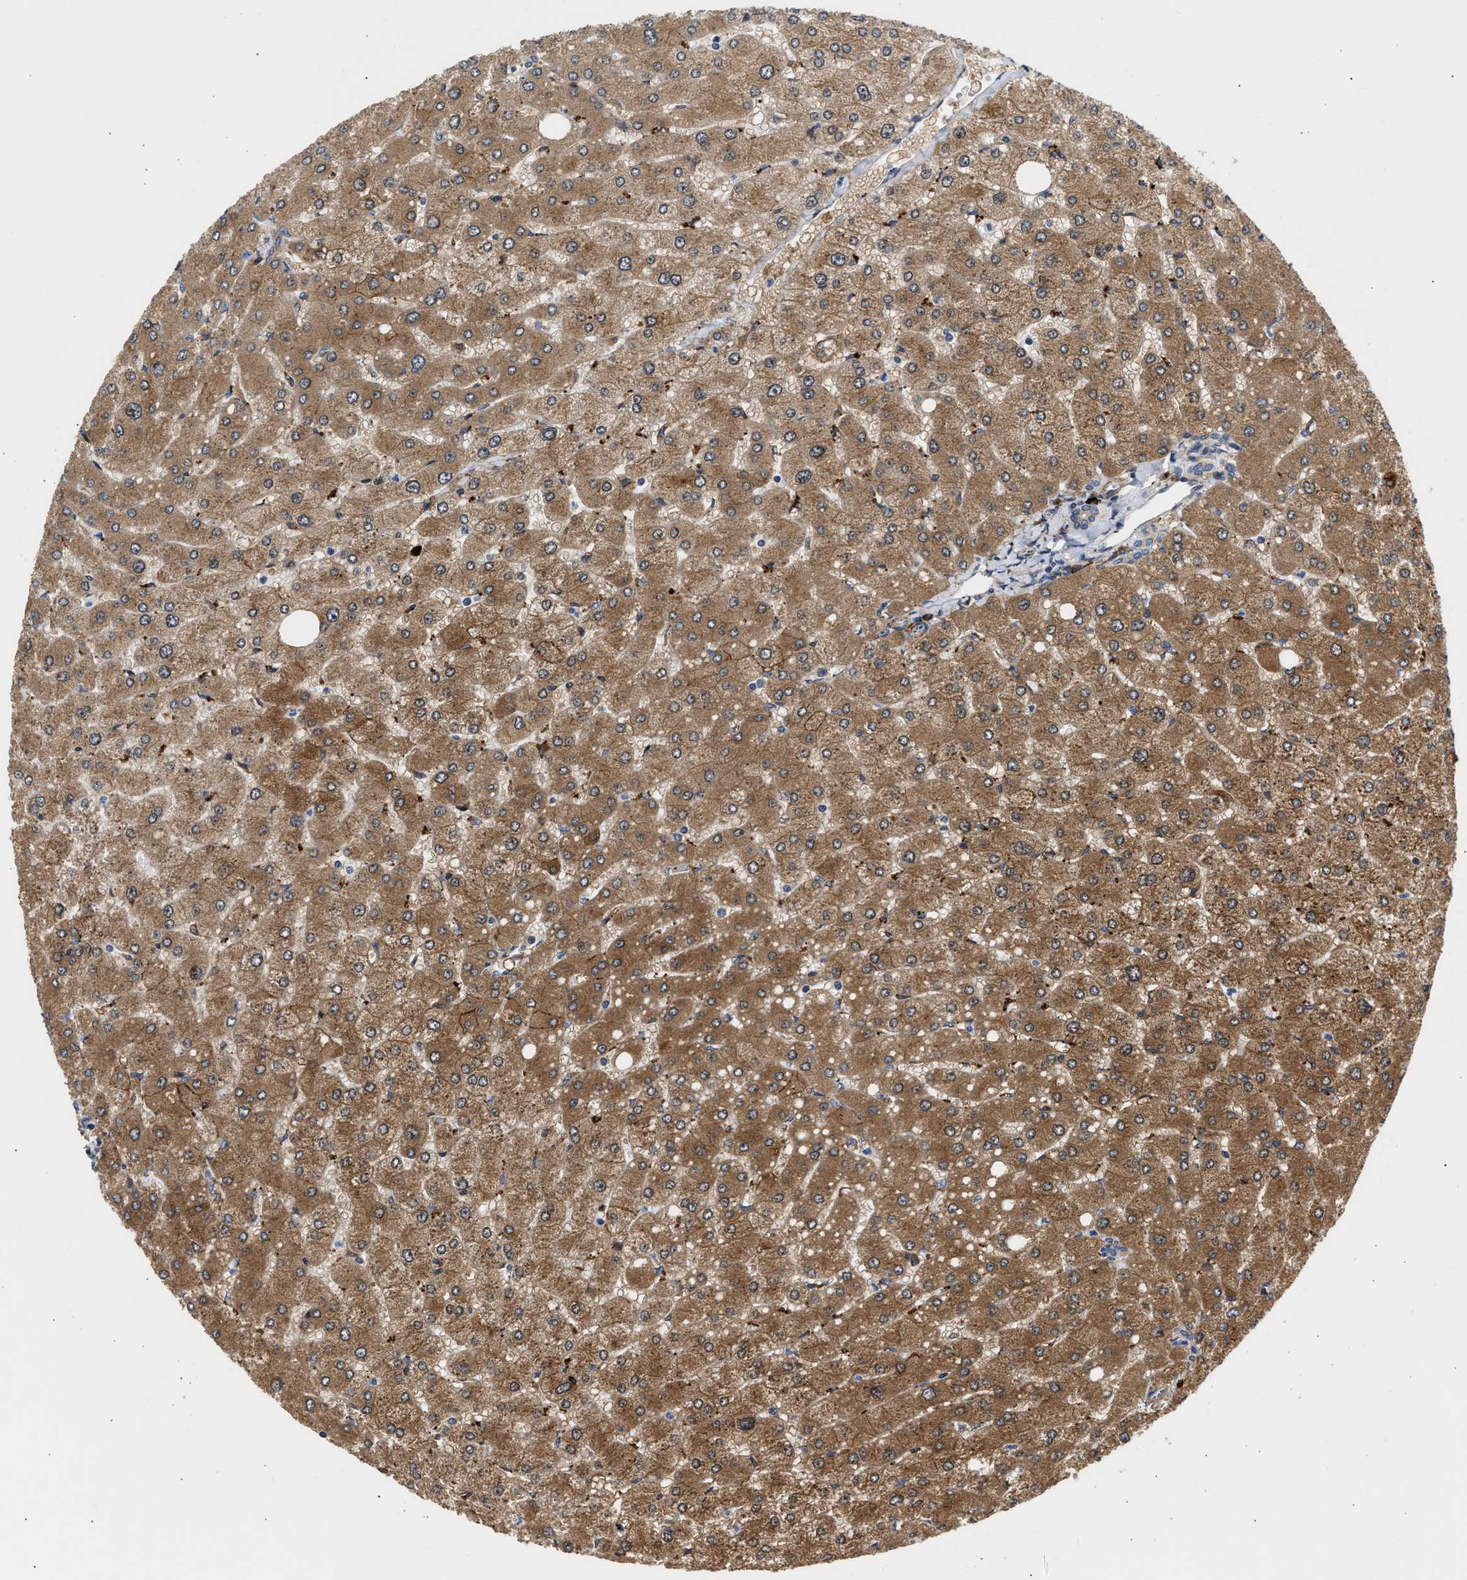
{"staining": {"intensity": "weak", "quantity": ">75%", "location": "cytoplasmic/membranous"}, "tissue": "liver", "cell_type": "Cholangiocytes", "image_type": "normal", "snomed": [{"axis": "morphology", "description": "Normal tissue, NOS"}, {"axis": "topography", "description": "Liver"}], "caption": "Protein expression by immunohistochemistry demonstrates weak cytoplasmic/membranous expression in about >75% of cholangiocytes in normal liver. Nuclei are stained in blue.", "gene": "AMZ1", "patient": {"sex": "male", "age": 55}}